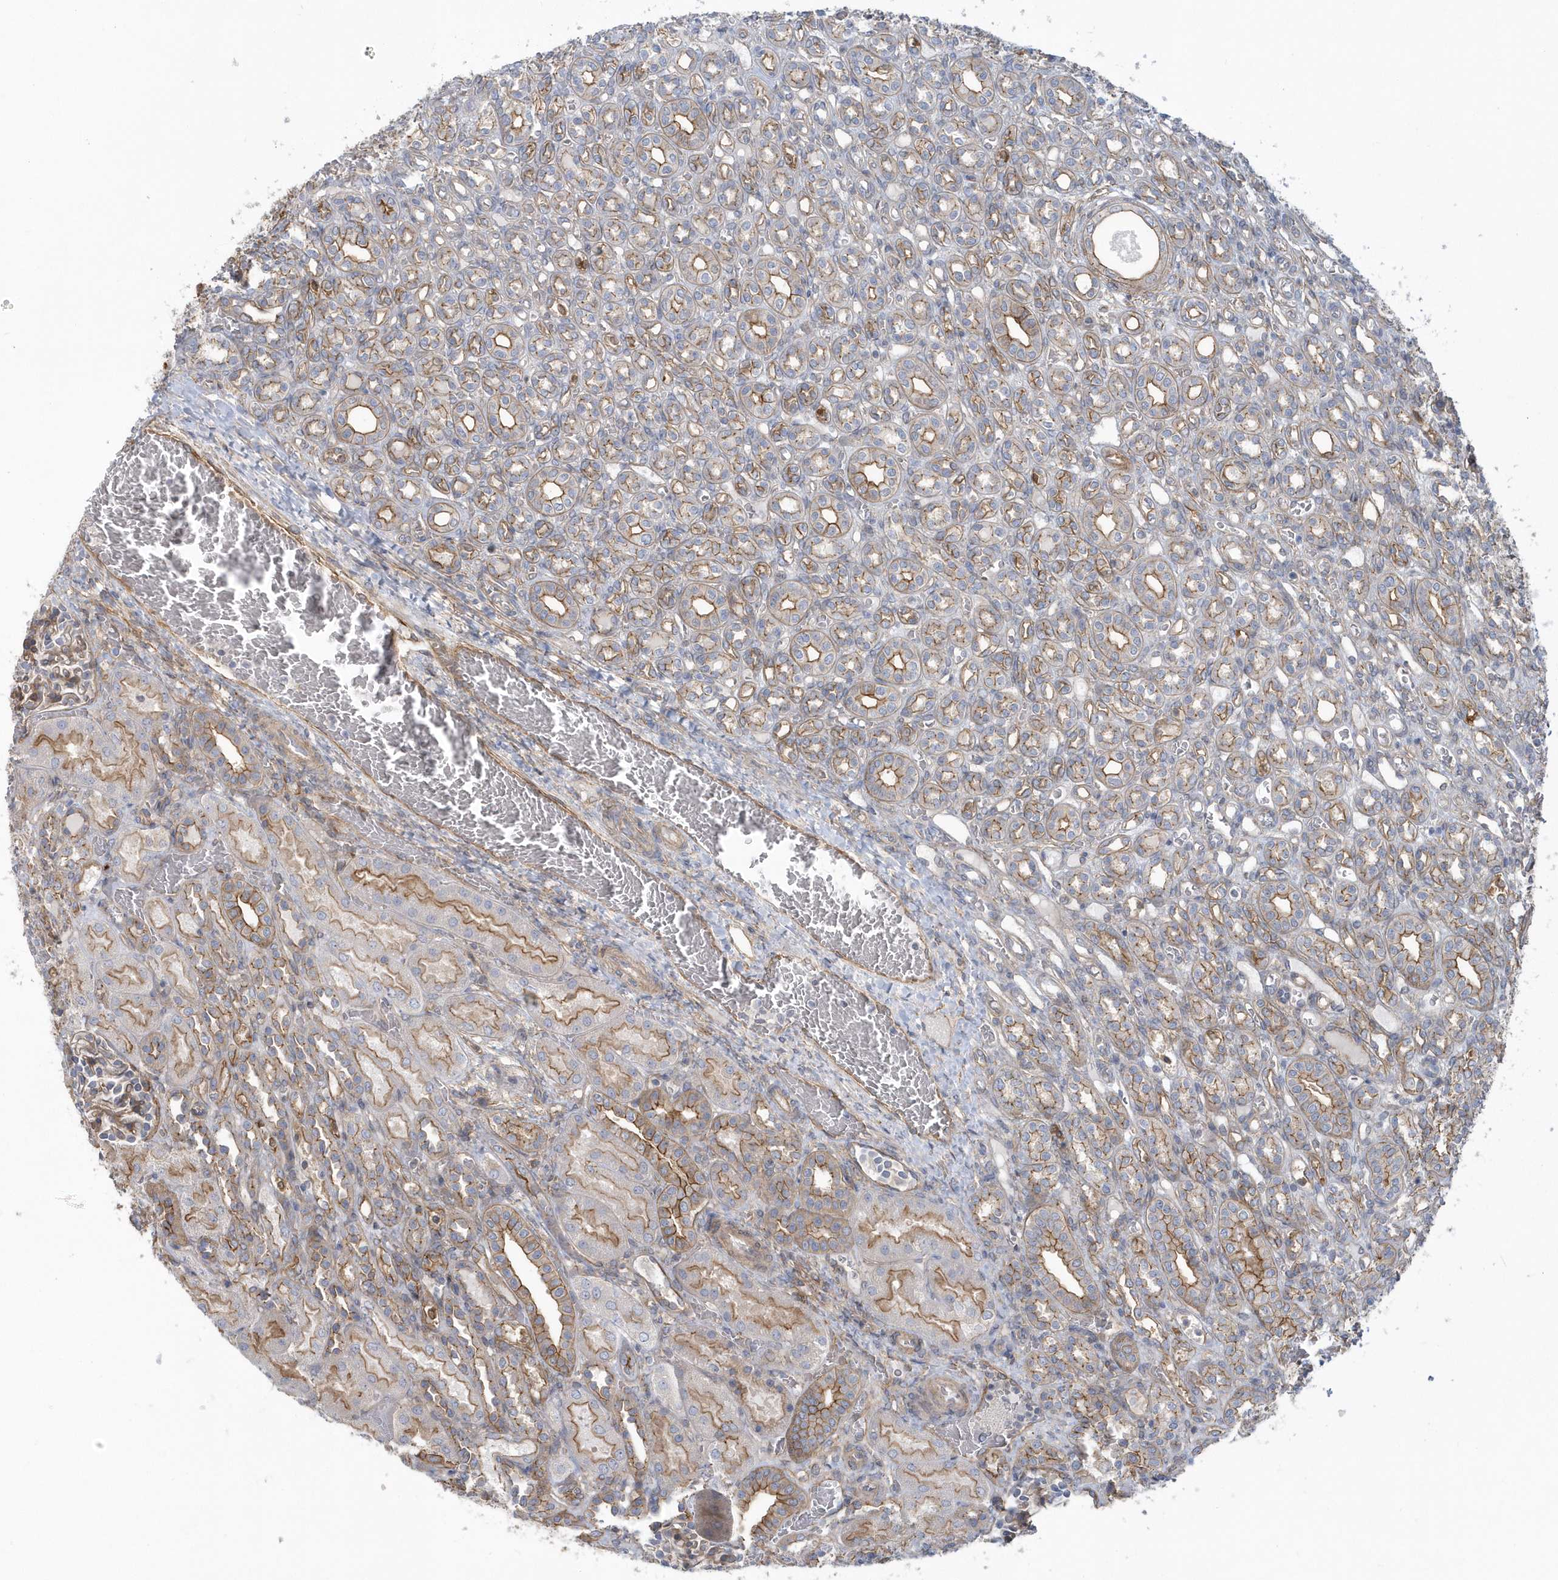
{"staining": {"intensity": "weak", "quantity": "25%-75%", "location": "cytoplasmic/membranous"}, "tissue": "kidney", "cell_type": "Cells in glomeruli", "image_type": "normal", "snomed": [{"axis": "morphology", "description": "Normal tissue, NOS"}, {"axis": "morphology", "description": "Neoplasm, malignant, NOS"}, {"axis": "topography", "description": "Kidney"}], "caption": "Immunohistochemical staining of normal human kidney displays 25%-75% levels of weak cytoplasmic/membranous protein positivity in approximately 25%-75% of cells in glomeruli.", "gene": "RAI14", "patient": {"sex": "female", "age": 1}}